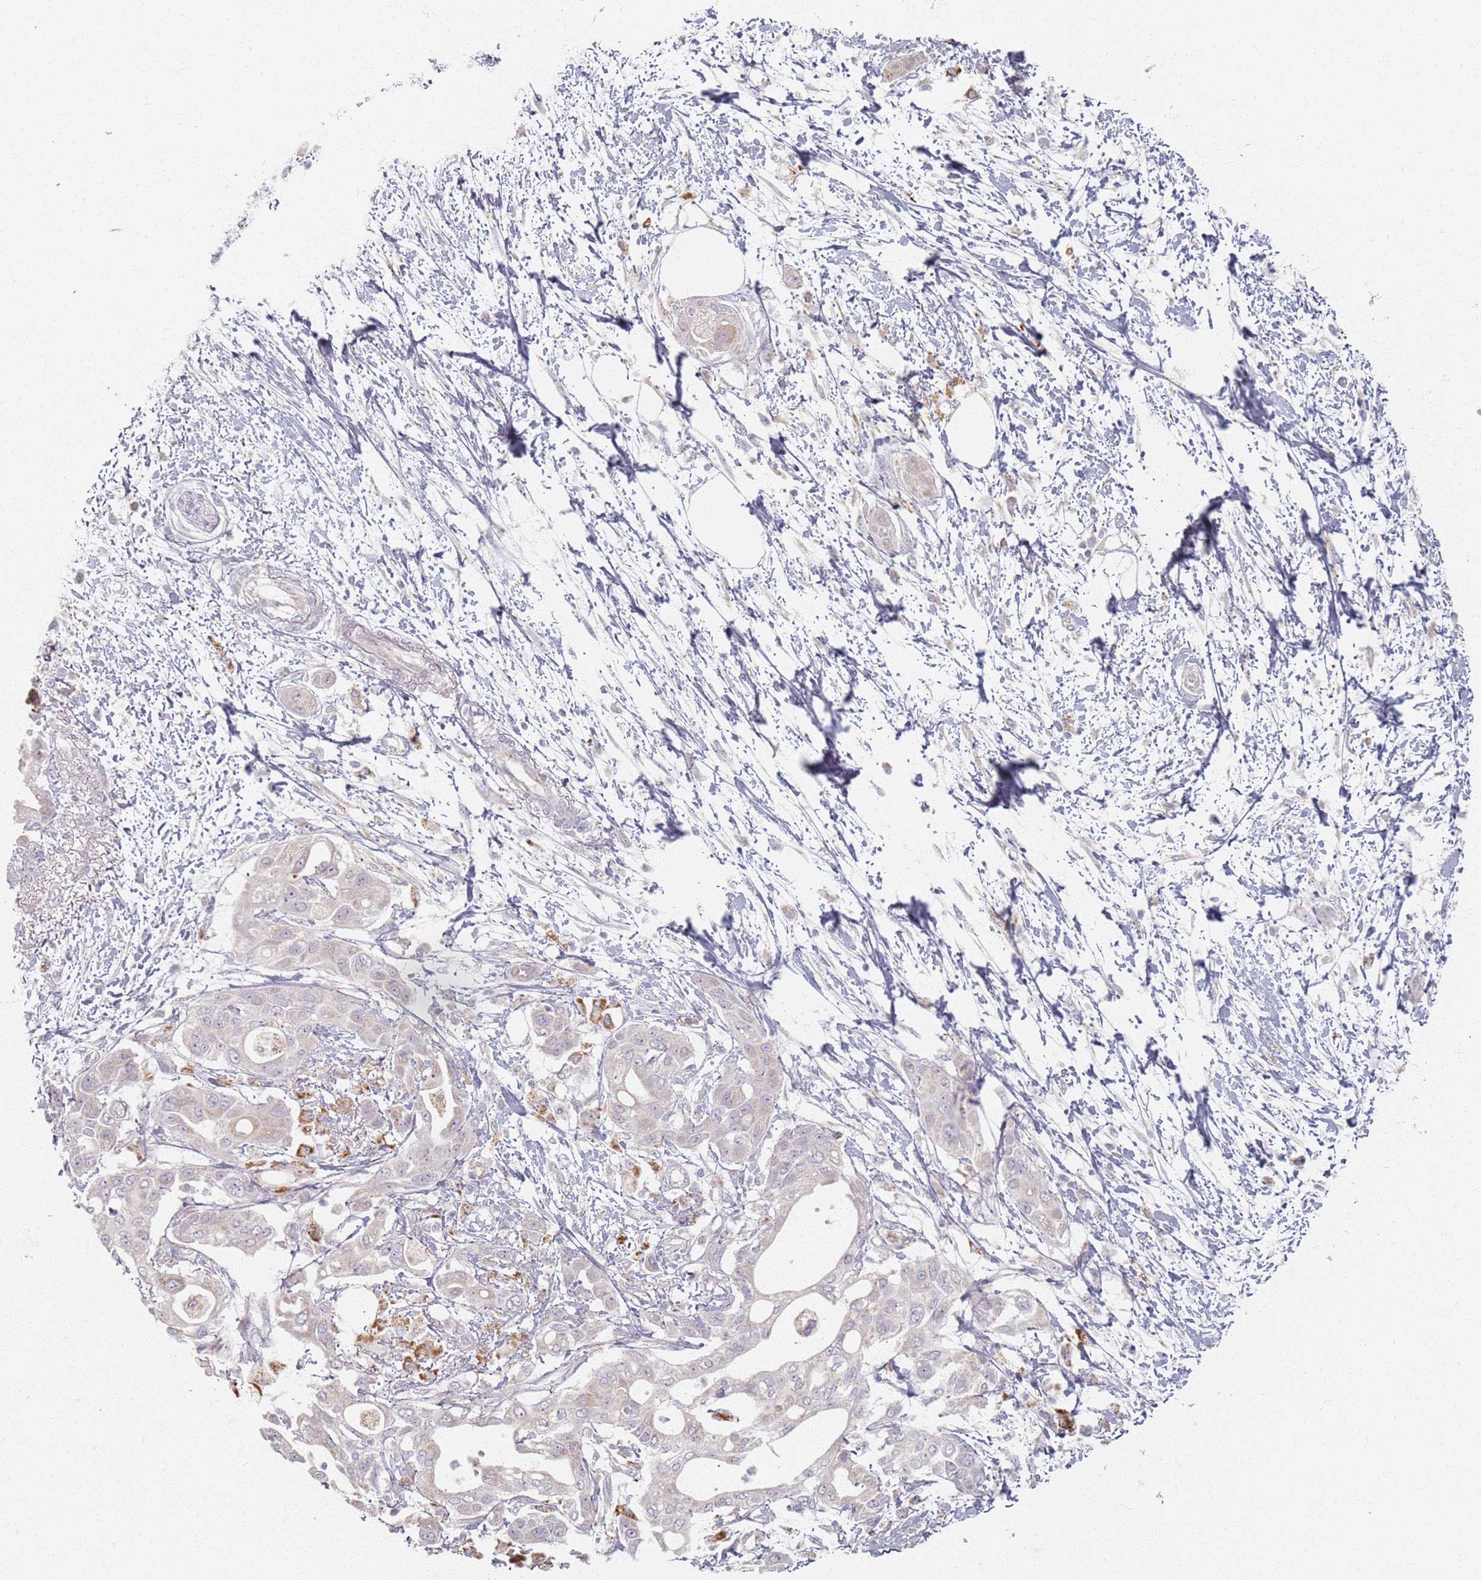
{"staining": {"intensity": "negative", "quantity": "none", "location": "none"}, "tissue": "pancreatic cancer", "cell_type": "Tumor cells", "image_type": "cancer", "snomed": [{"axis": "morphology", "description": "Adenocarcinoma, NOS"}, {"axis": "topography", "description": "Pancreas"}], "caption": "Immunohistochemistry of human pancreatic adenocarcinoma displays no expression in tumor cells. The staining was performed using DAB to visualize the protein expression in brown, while the nuclei were stained in blue with hematoxylin (Magnification: 20x).", "gene": "PKD2L2", "patient": {"sex": "male", "age": 68}}